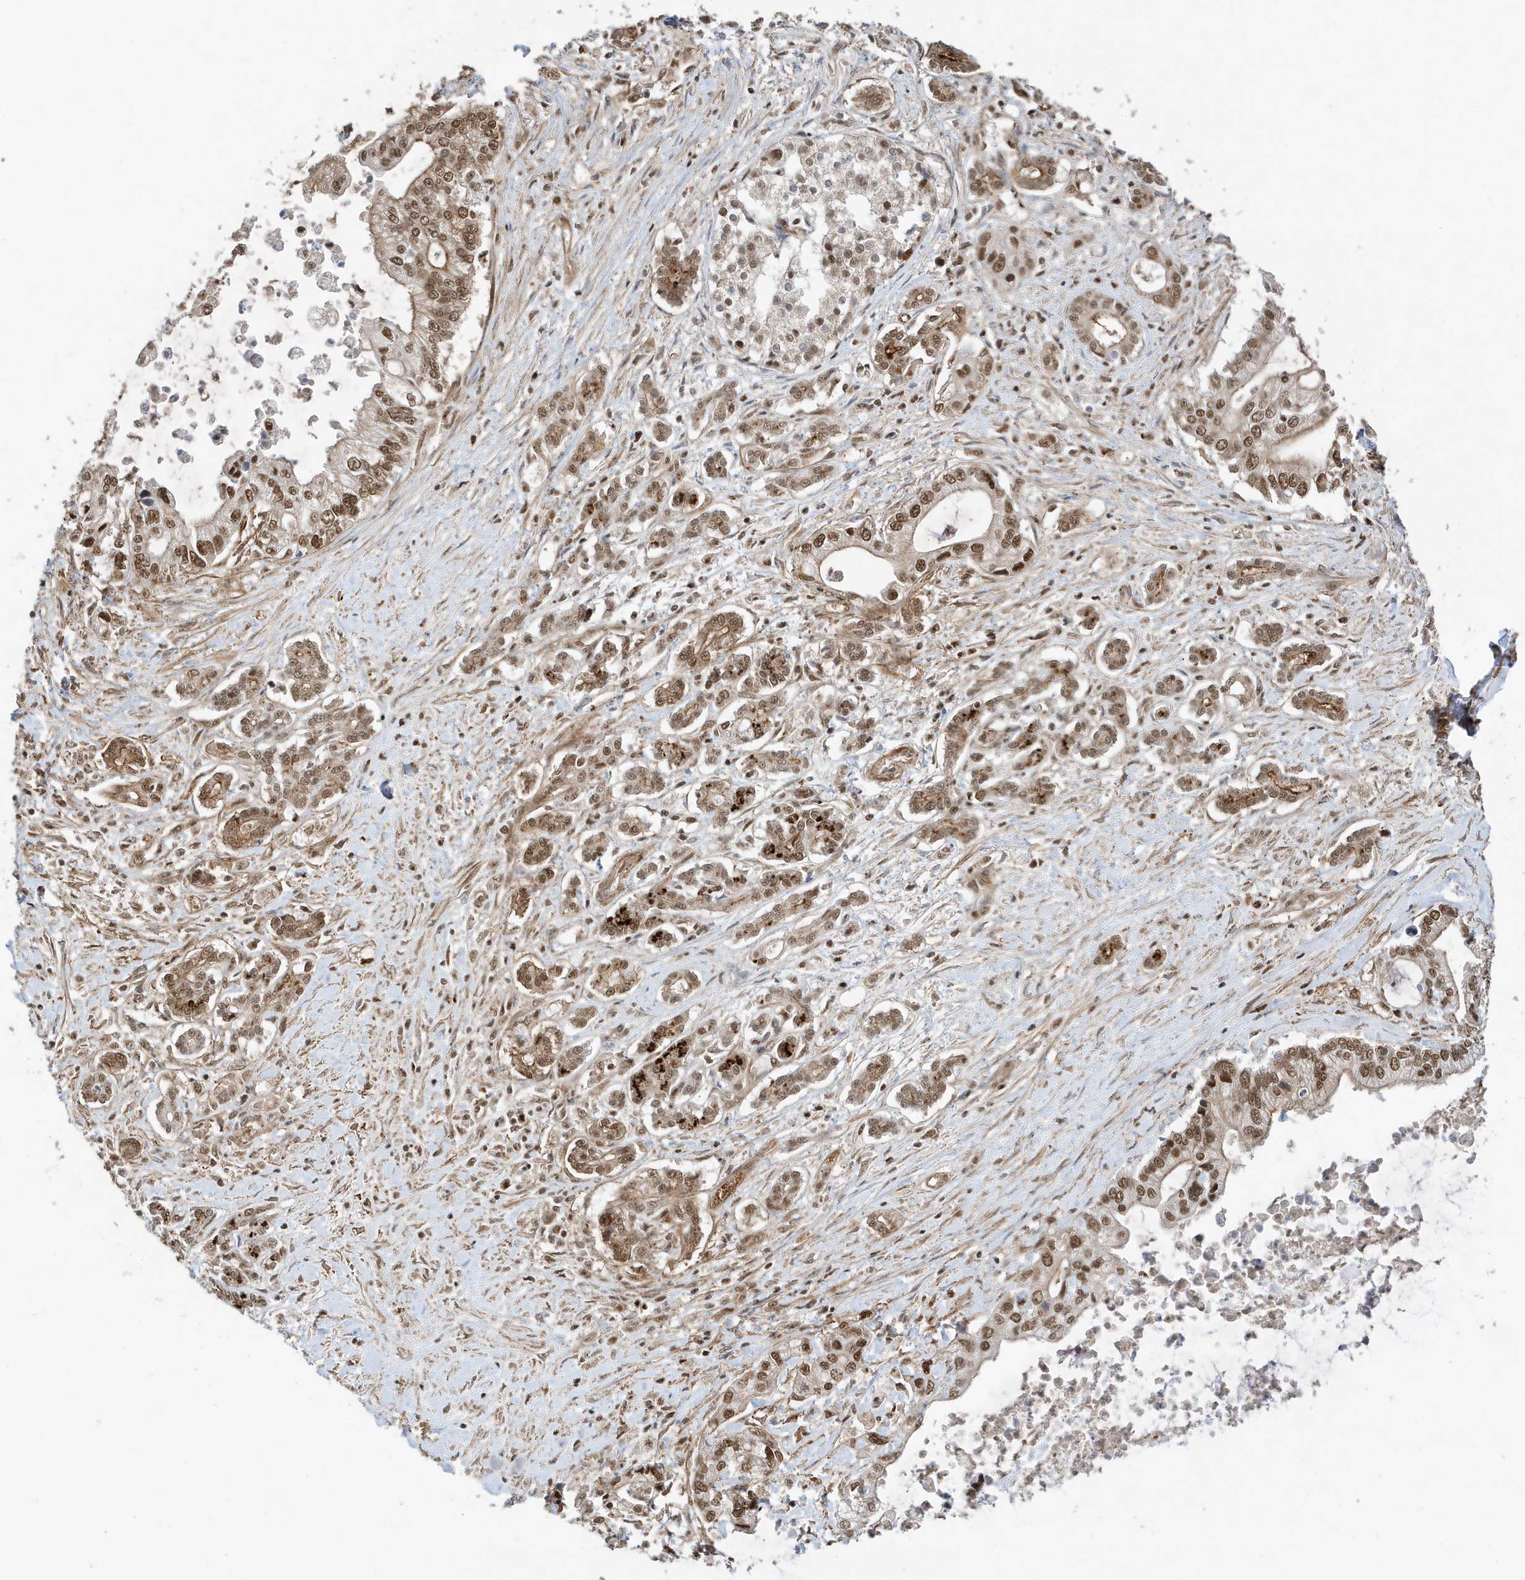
{"staining": {"intensity": "moderate", "quantity": ">75%", "location": "cytoplasmic/membranous,nuclear"}, "tissue": "pancreatic cancer", "cell_type": "Tumor cells", "image_type": "cancer", "snomed": [{"axis": "morphology", "description": "Adenocarcinoma, NOS"}, {"axis": "topography", "description": "Pancreas"}], "caption": "The micrograph shows staining of adenocarcinoma (pancreatic), revealing moderate cytoplasmic/membranous and nuclear protein expression (brown color) within tumor cells.", "gene": "MAST3", "patient": {"sex": "male", "age": 69}}